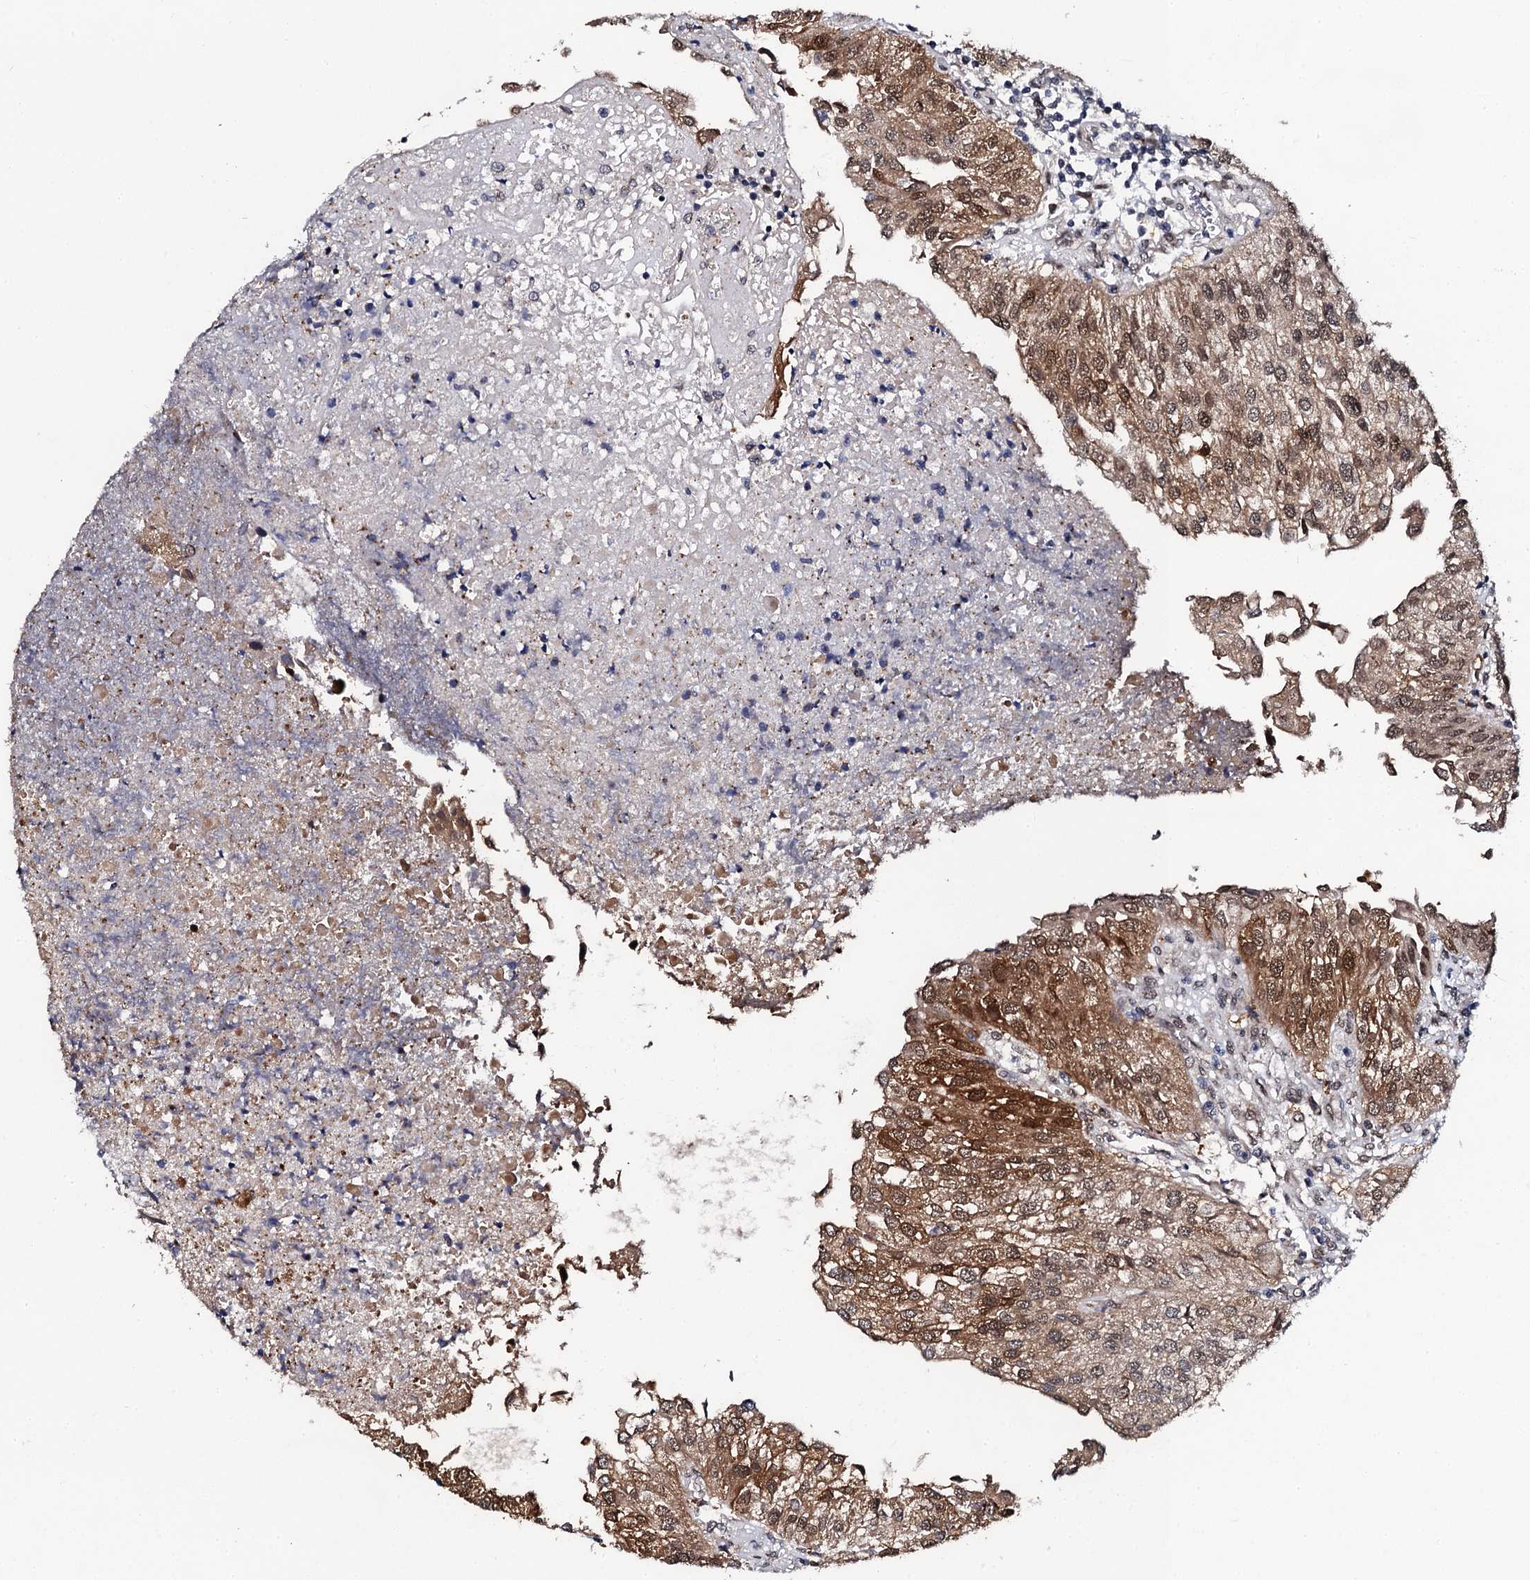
{"staining": {"intensity": "moderate", "quantity": ">75%", "location": "cytoplasmic/membranous,nuclear"}, "tissue": "urothelial cancer", "cell_type": "Tumor cells", "image_type": "cancer", "snomed": [{"axis": "morphology", "description": "Urothelial carcinoma, Low grade"}, {"axis": "topography", "description": "Urinary bladder"}], "caption": "Tumor cells display moderate cytoplasmic/membranous and nuclear expression in approximately >75% of cells in urothelial carcinoma (low-grade).", "gene": "CSTF3", "patient": {"sex": "female", "age": 89}}